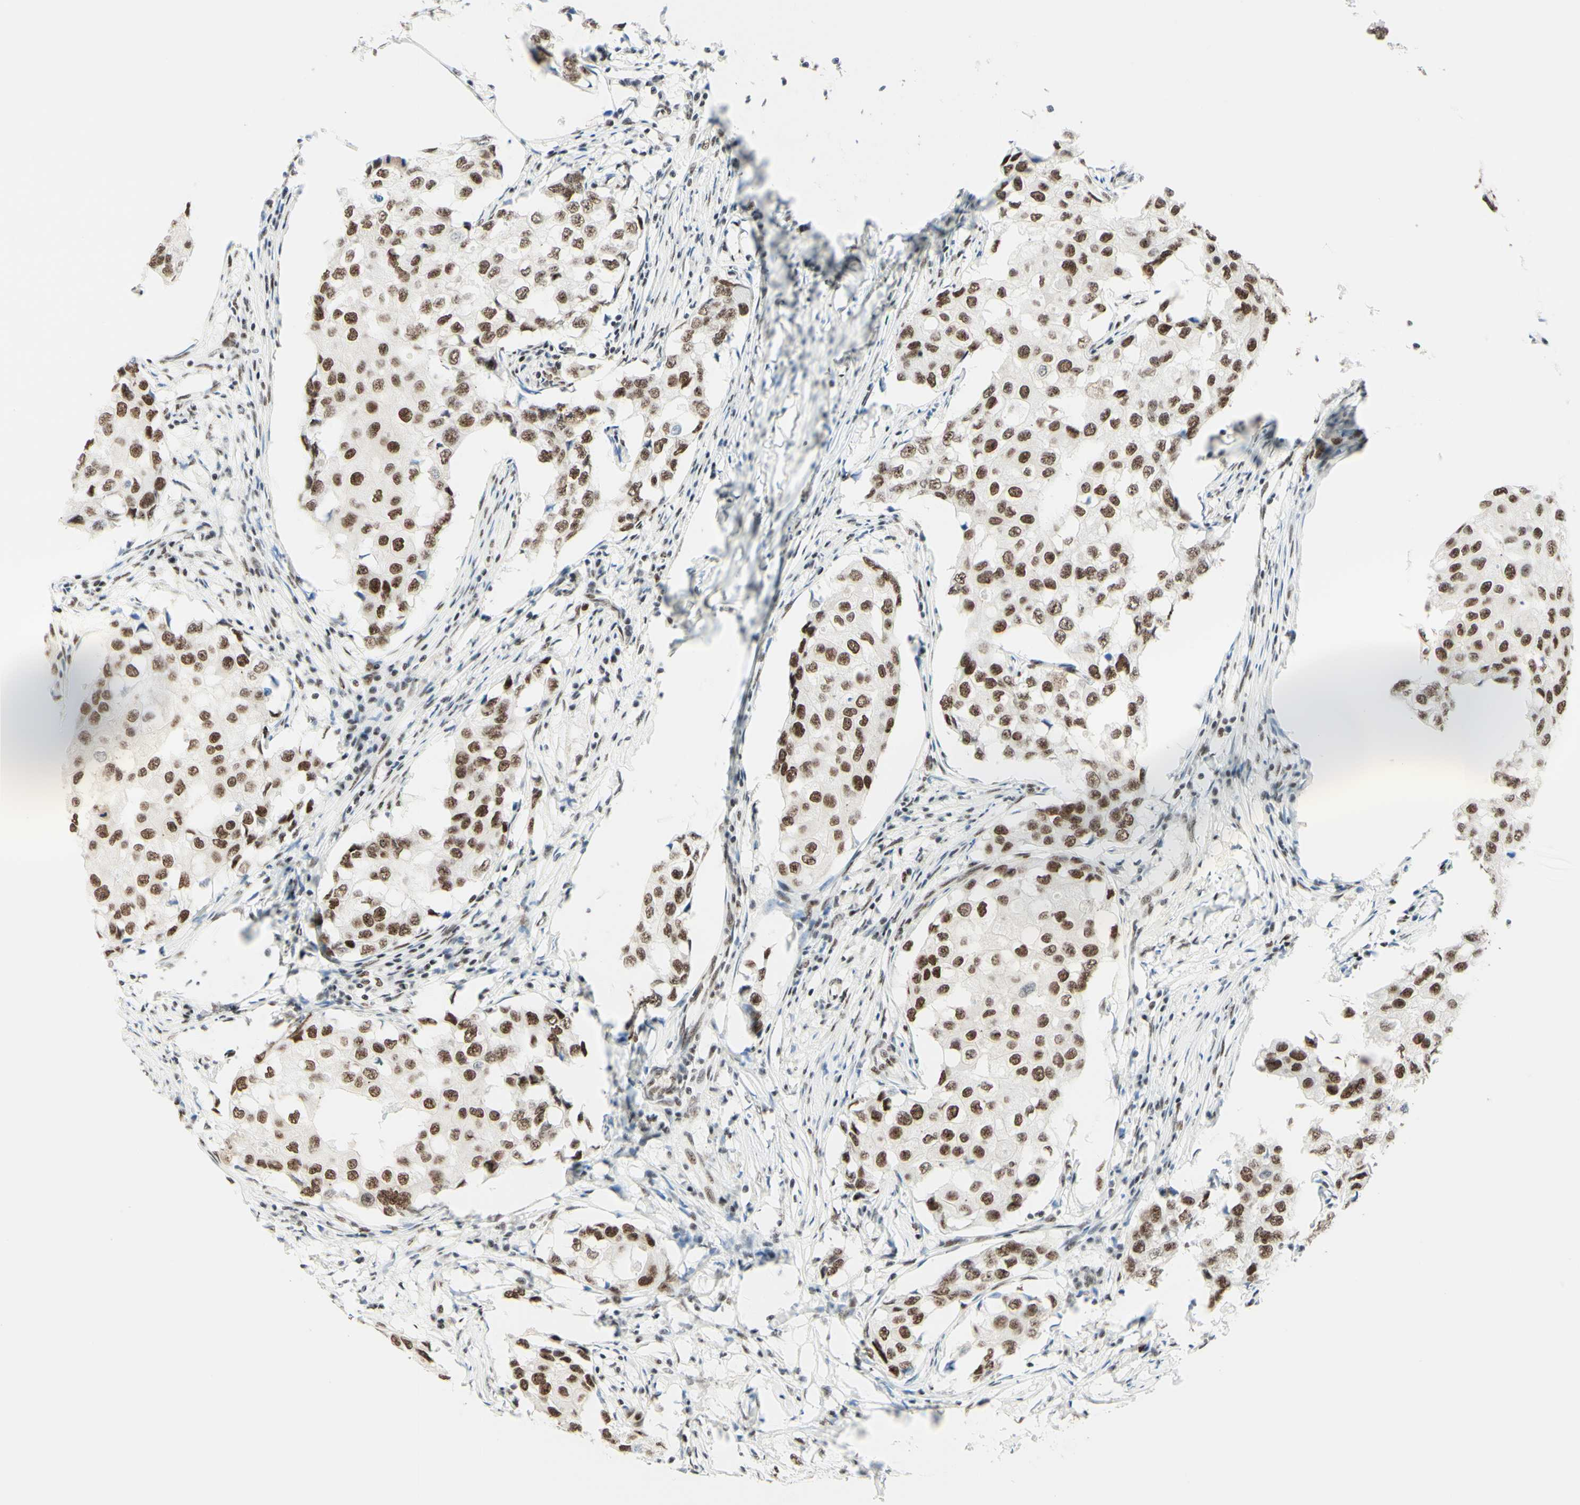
{"staining": {"intensity": "moderate", "quantity": ">75%", "location": "nuclear"}, "tissue": "breast cancer", "cell_type": "Tumor cells", "image_type": "cancer", "snomed": [{"axis": "morphology", "description": "Duct carcinoma"}, {"axis": "topography", "description": "Breast"}], "caption": "Tumor cells show moderate nuclear positivity in approximately >75% of cells in breast cancer. (brown staining indicates protein expression, while blue staining denotes nuclei).", "gene": "WTAP", "patient": {"sex": "female", "age": 27}}